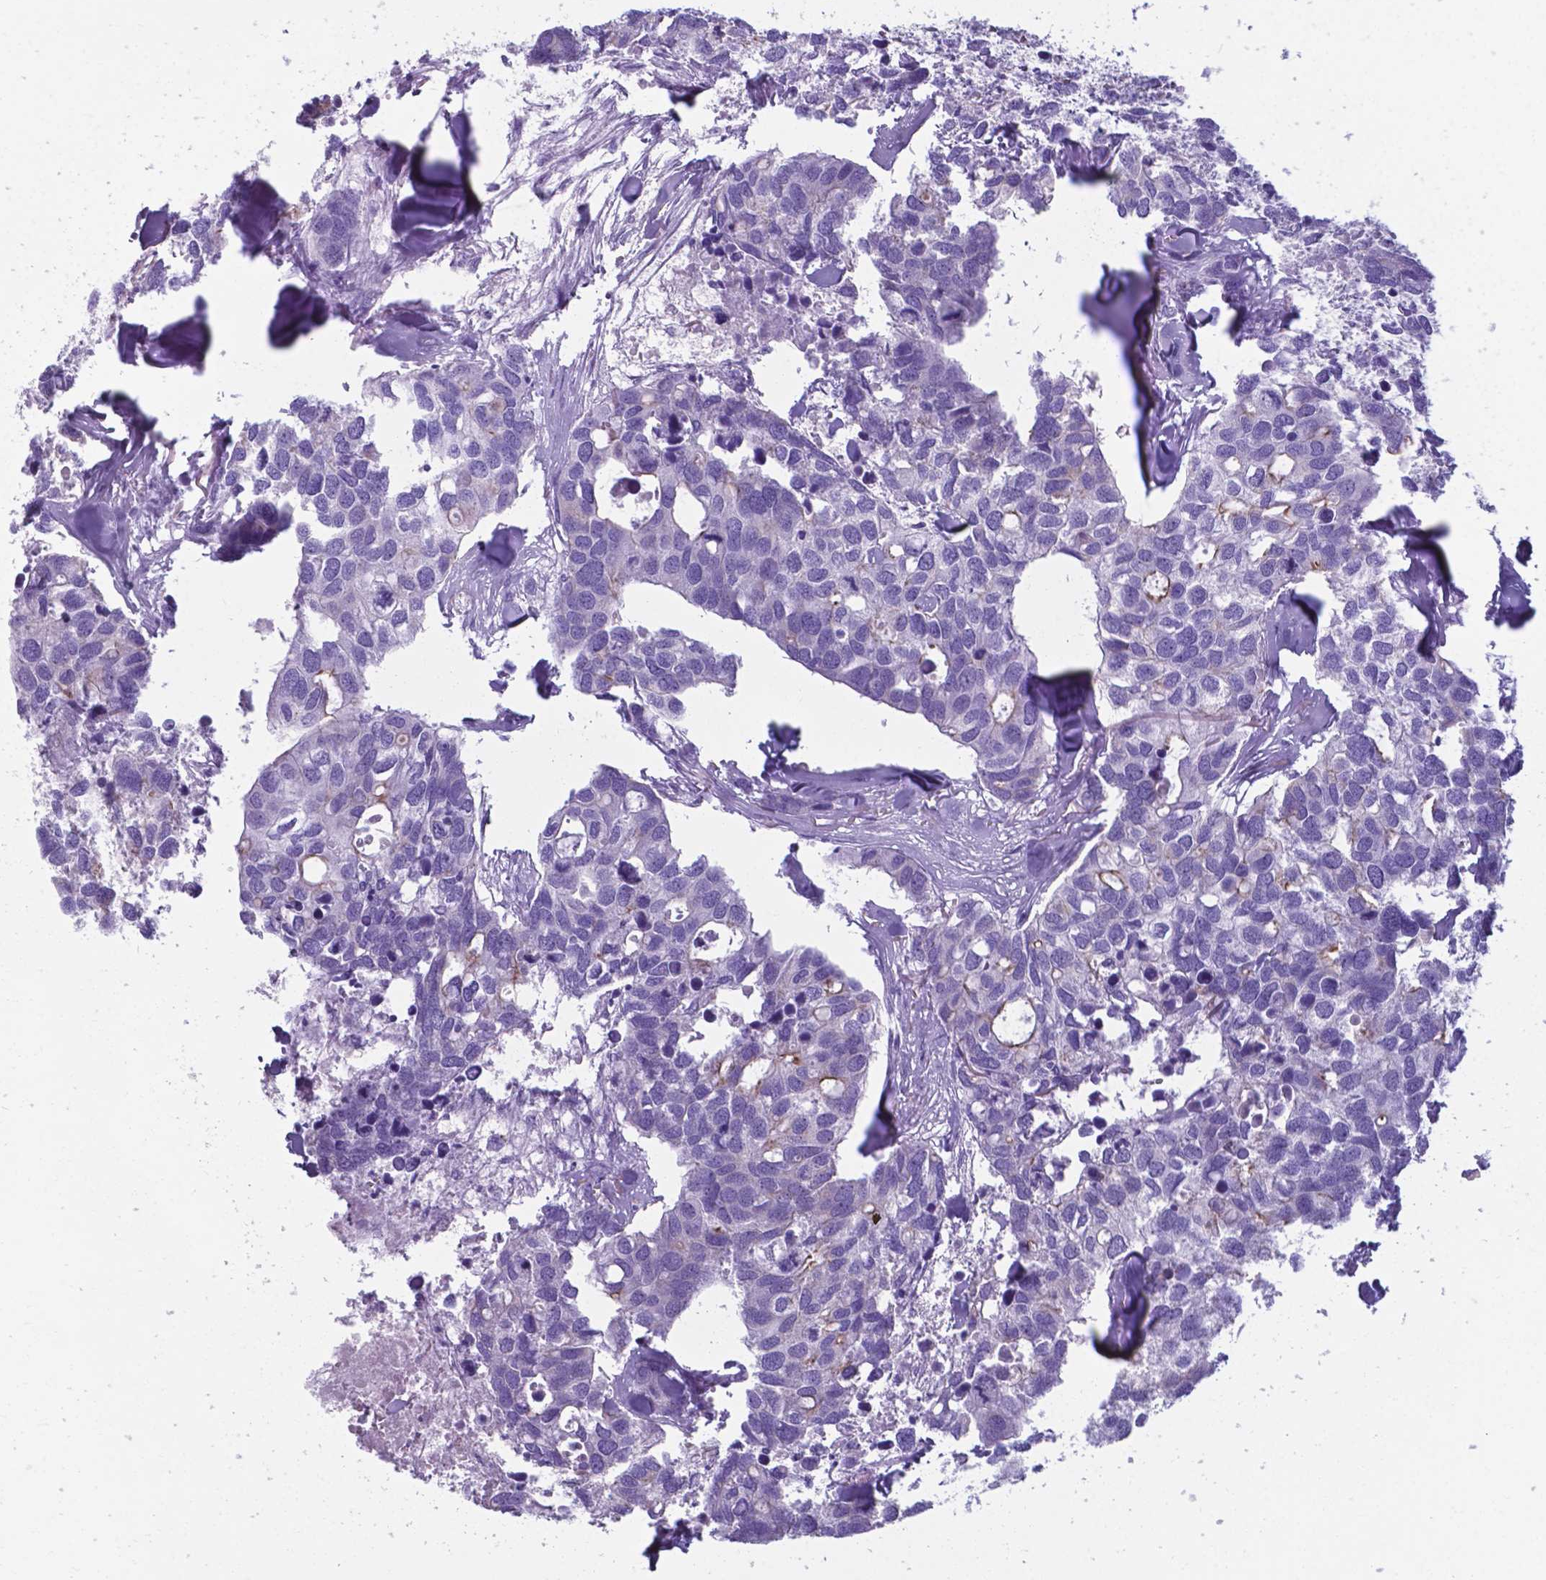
{"staining": {"intensity": "moderate", "quantity": "<25%", "location": "cytoplasmic/membranous"}, "tissue": "breast cancer", "cell_type": "Tumor cells", "image_type": "cancer", "snomed": [{"axis": "morphology", "description": "Duct carcinoma"}, {"axis": "topography", "description": "Breast"}], "caption": "Immunohistochemistry micrograph of breast cancer stained for a protein (brown), which reveals low levels of moderate cytoplasmic/membranous positivity in about <25% of tumor cells.", "gene": "AP5B1", "patient": {"sex": "female", "age": 83}}